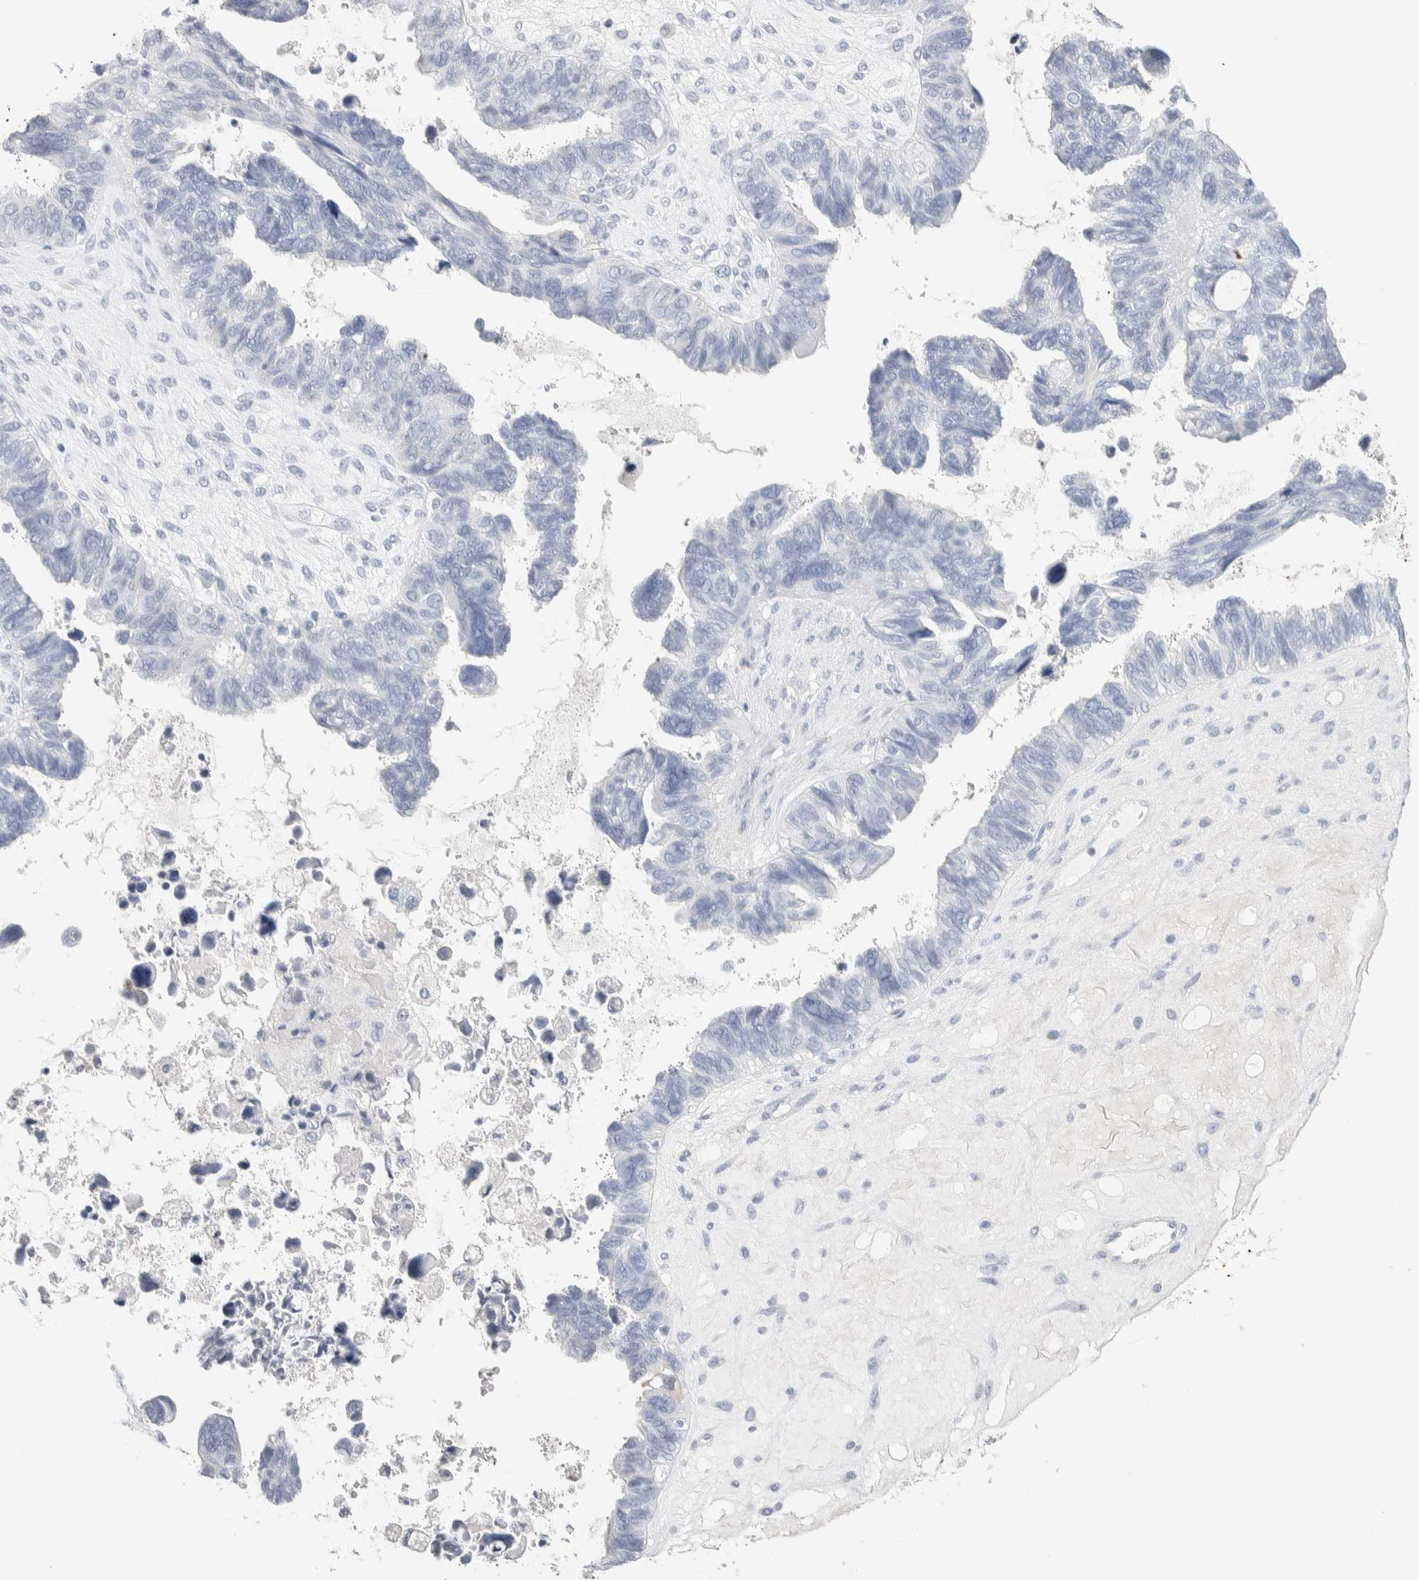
{"staining": {"intensity": "negative", "quantity": "none", "location": "none"}, "tissue": "ovarian cancer", "cell_type": "Tumor cells", "image_type": "cancer", "snomed": [{"axis": "morphology", "description": "Cystadenocarcinoma, serous, NOS"}, {"axis": "topography", "description": "Ovary"}], "caption": "Image shows no protein staining in tumor cells of serous cystadenocarcinoma (ovarian) tissue. The staining was performed using DAB to visualize the protein expression in brown, while the nuclei were stained in blue with hematoxylin (Magnification: 20x).", "gene": "GDA", "patient": {"sex": "female", "age": 79}}